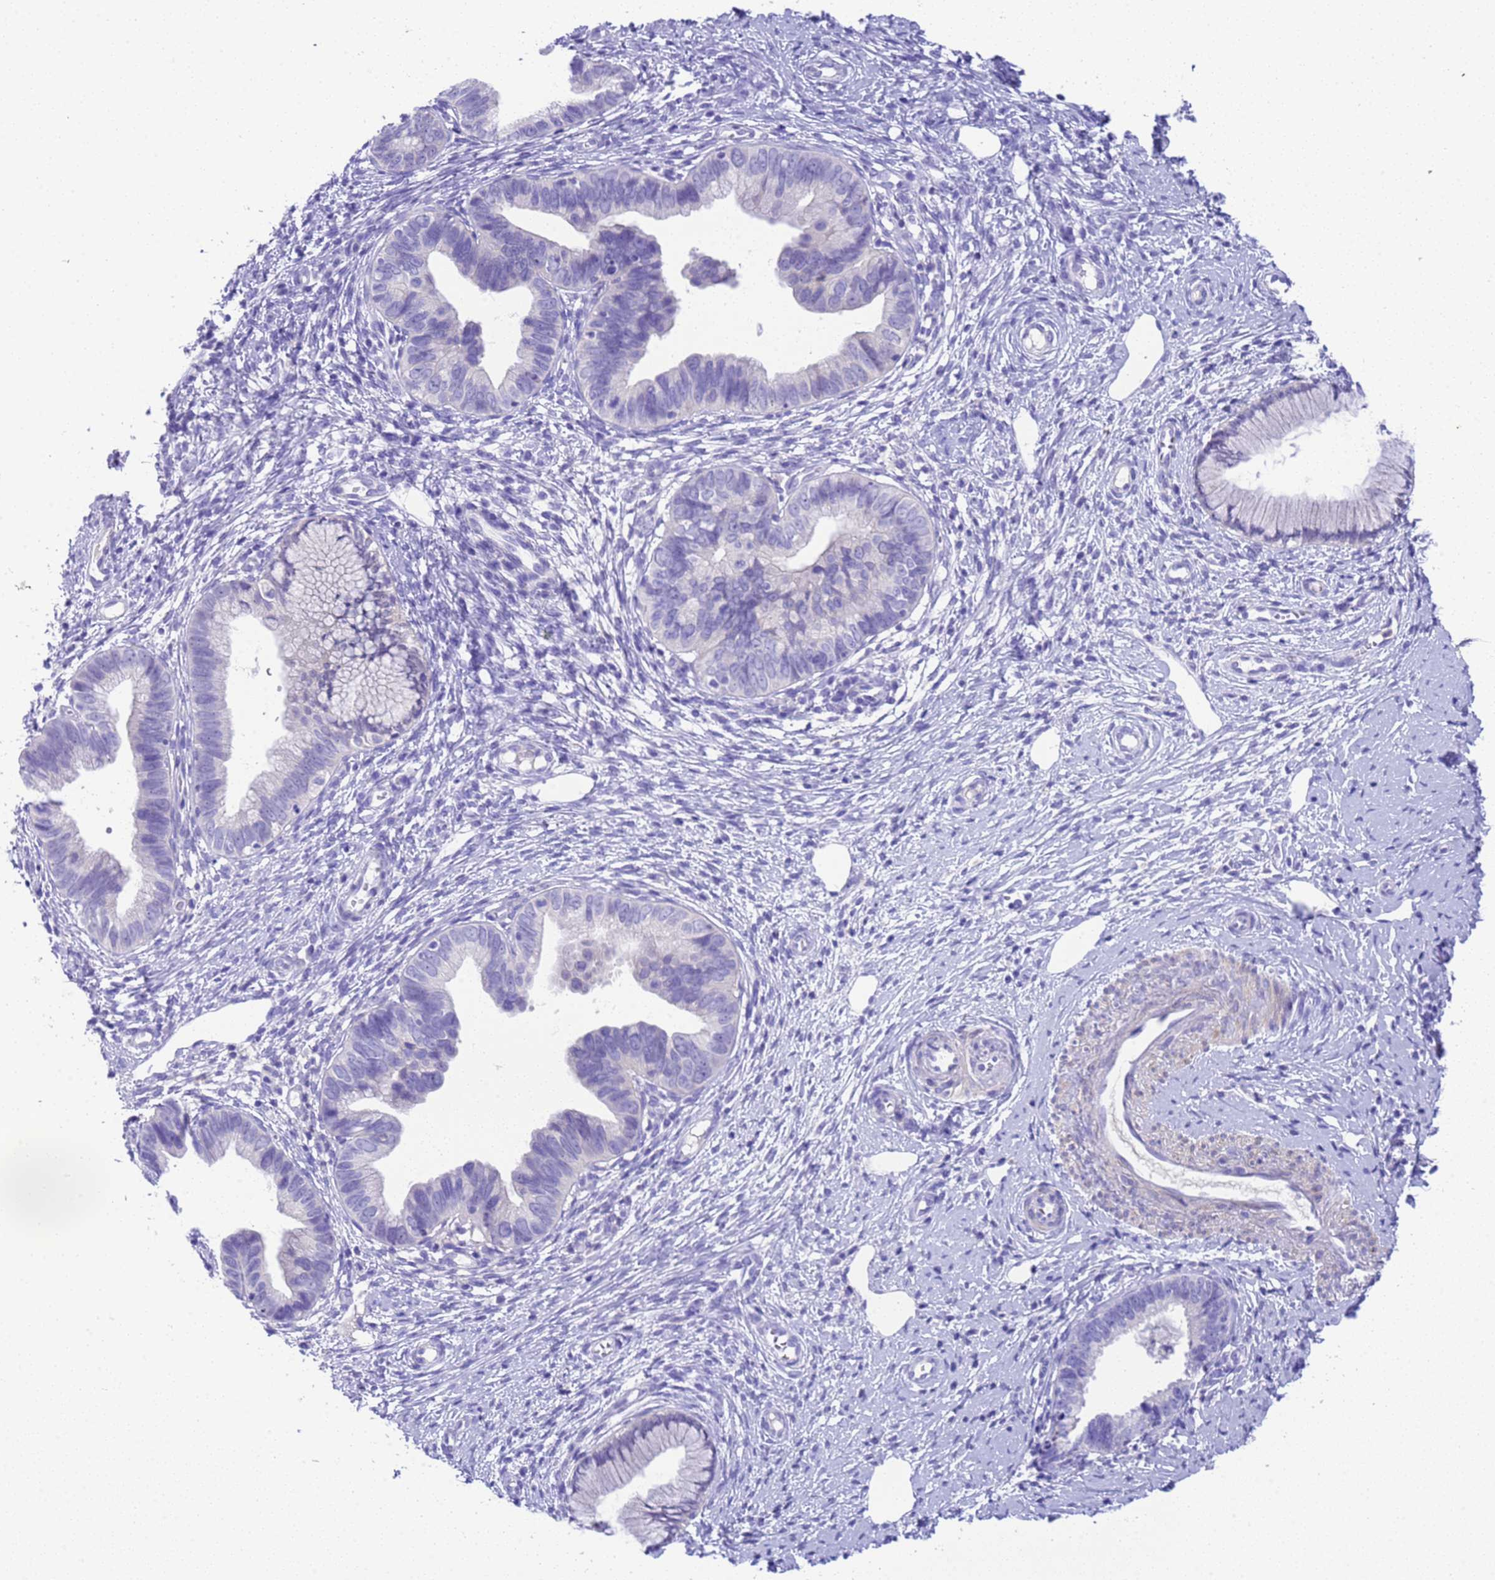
{"staining": {"intensity": "negative", "quantity": "none", "location": "none"}, "tissue": "cervical cancer", "cell_type": "Tumor cells", "image_type": "cancer", "snomed": [{"axis": "morphology", "description": "Adenocarcinoma, NOS"}, {"axis": "topography", "description": "Cervix"}], "caption": "DAB immunohistochemical staining of cervical cancer (adenocarcinoma) reveals no significant expression in tumor cells.", "gene": "USP38", "patient": {"sex": "female", "age": 36}}